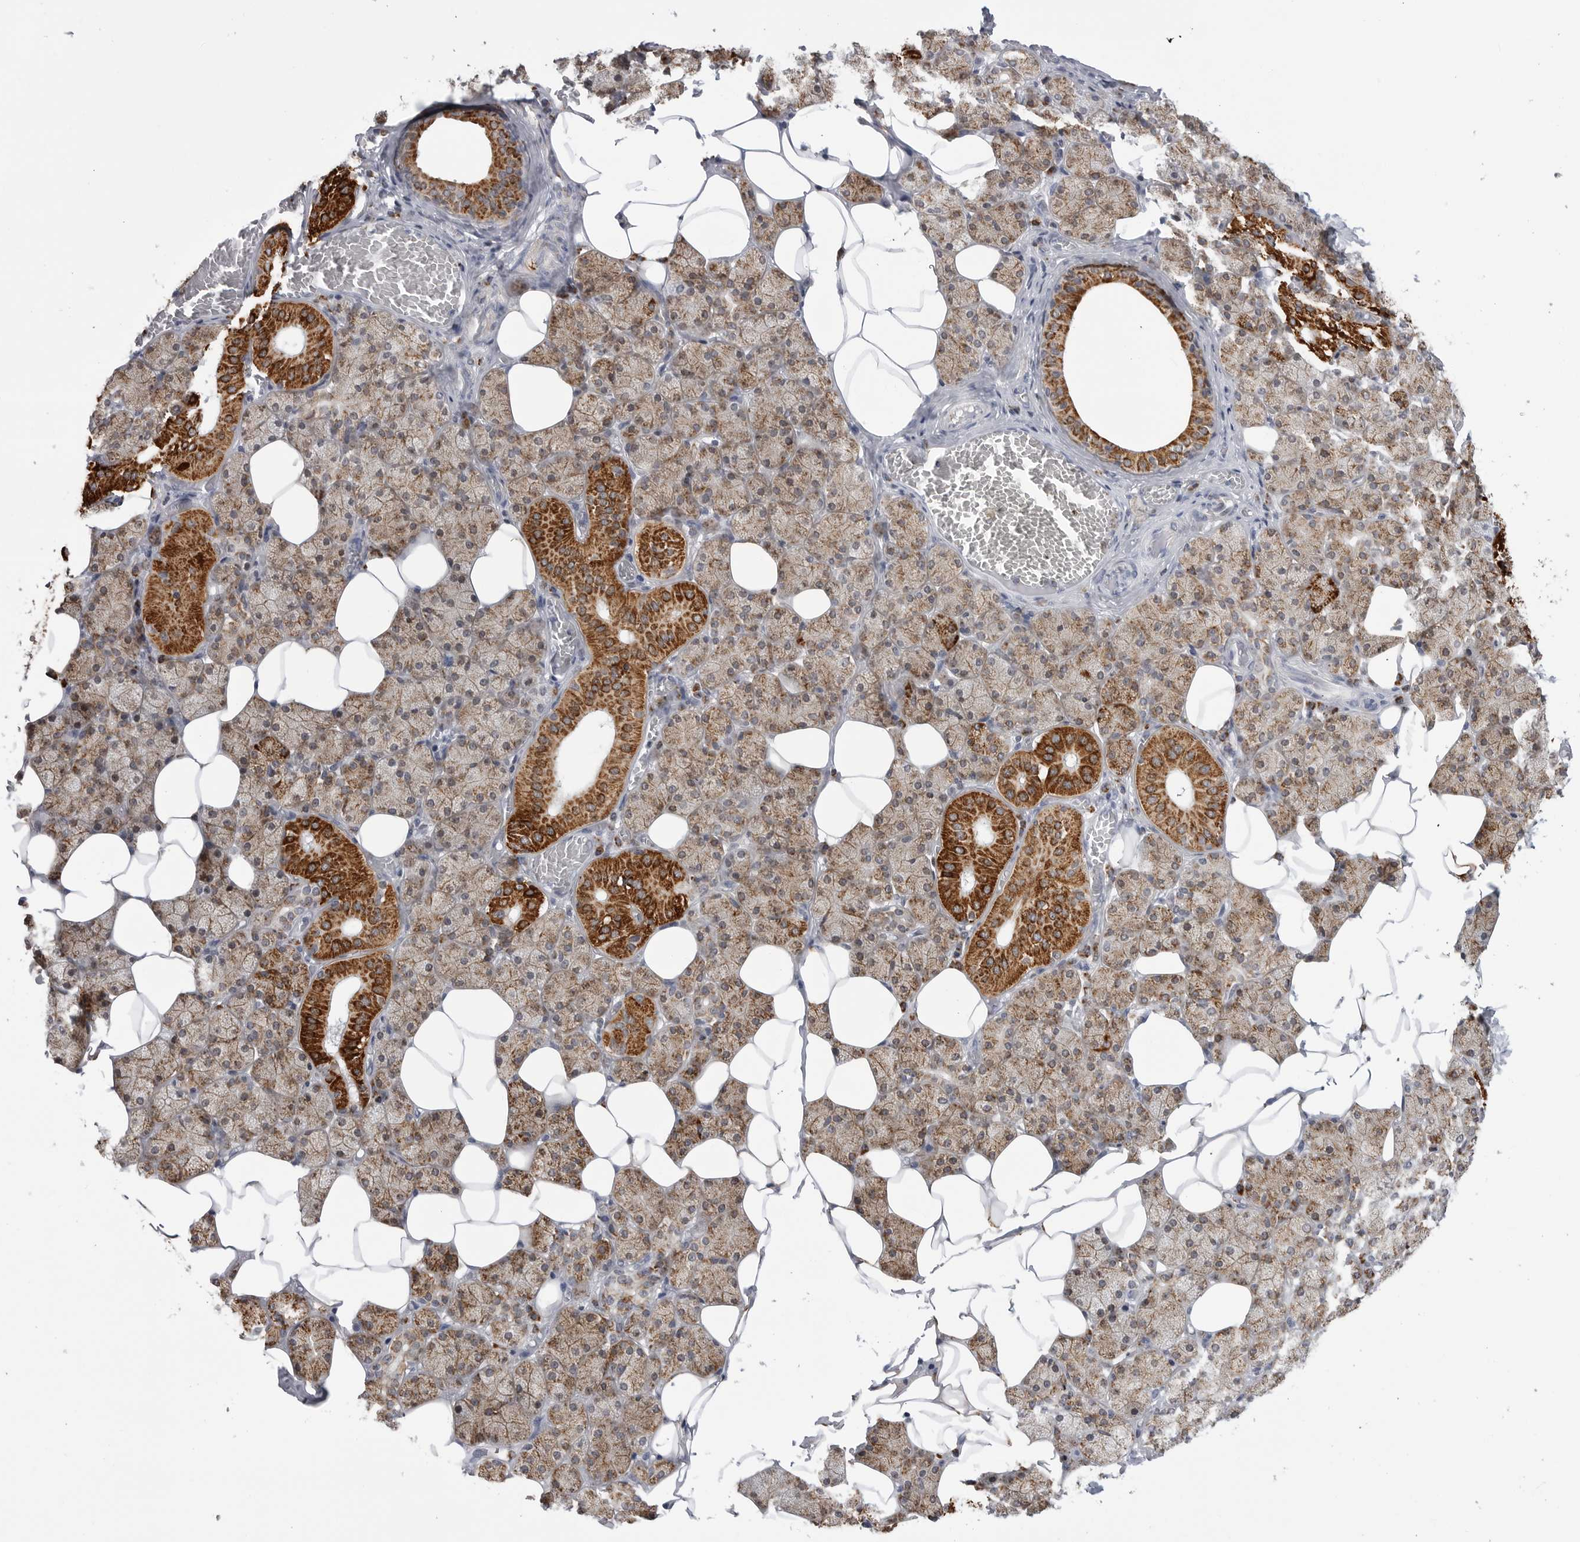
{"staining": {"intensity": "strong", "quantity": "25%-75%", "location": "cytoplasmic/membranous"}, "tissue": "salivary gland", "cell_type": "Glandular cells", "image_type": "normal", "snomed": [{"axis": "morphology", "description": "Normal tissue, NOS"}, {"axis": "topography", "description": "Salivary gland"}], "caption": "This histopathology image displays immunohistochemistry staining of unremarkable human salivary gland, with high strong cytoplasmic/membranous expression in approximately 25%-75% of glandular cells.", "gene": "COX5A", "patient": {"sex": "female", "age": 33}}